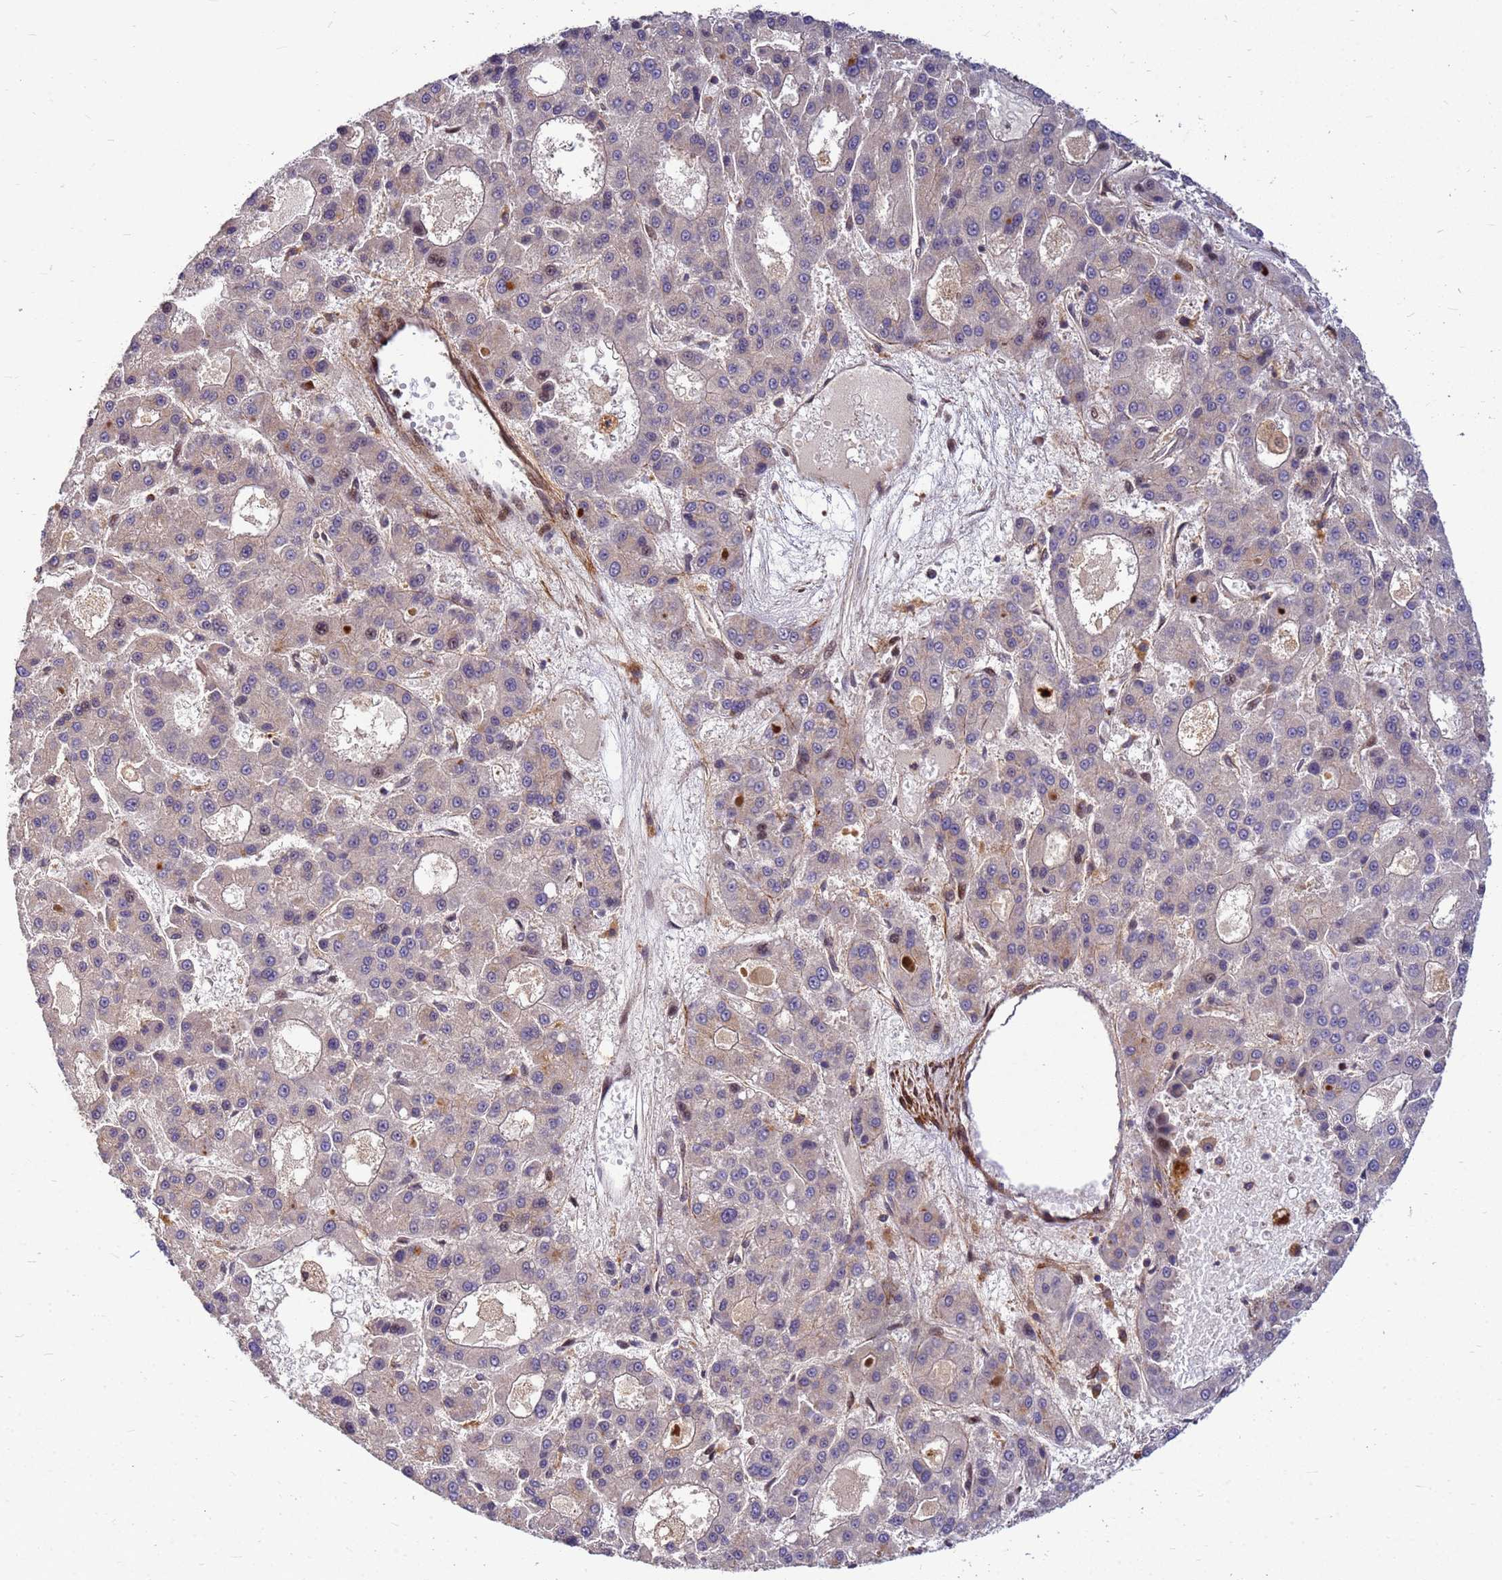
{"staining": {"intensity": "negative", "quantity": "none", "location": "none"}, "tissue": "liver cancer", "cell_type": "Tumor cells", "image_type": "cancer", "snomed": [{"axis": "morphology", "description": "Carcinoma, Hepatocellular, NOS"}, {"axis": "topography", "description": "Liver"}], "caption": "Liver cancer (hepatocellular carcinoma) was stained to show a protein in brown. There is no significant expression in tumor cells. (DAB (3,3'-diaminobenzidine) IHC visualized using brightfield microscopy, high magnification).", "gene": "DUS4L", "patient": {"sex": "male", "age": 70}}